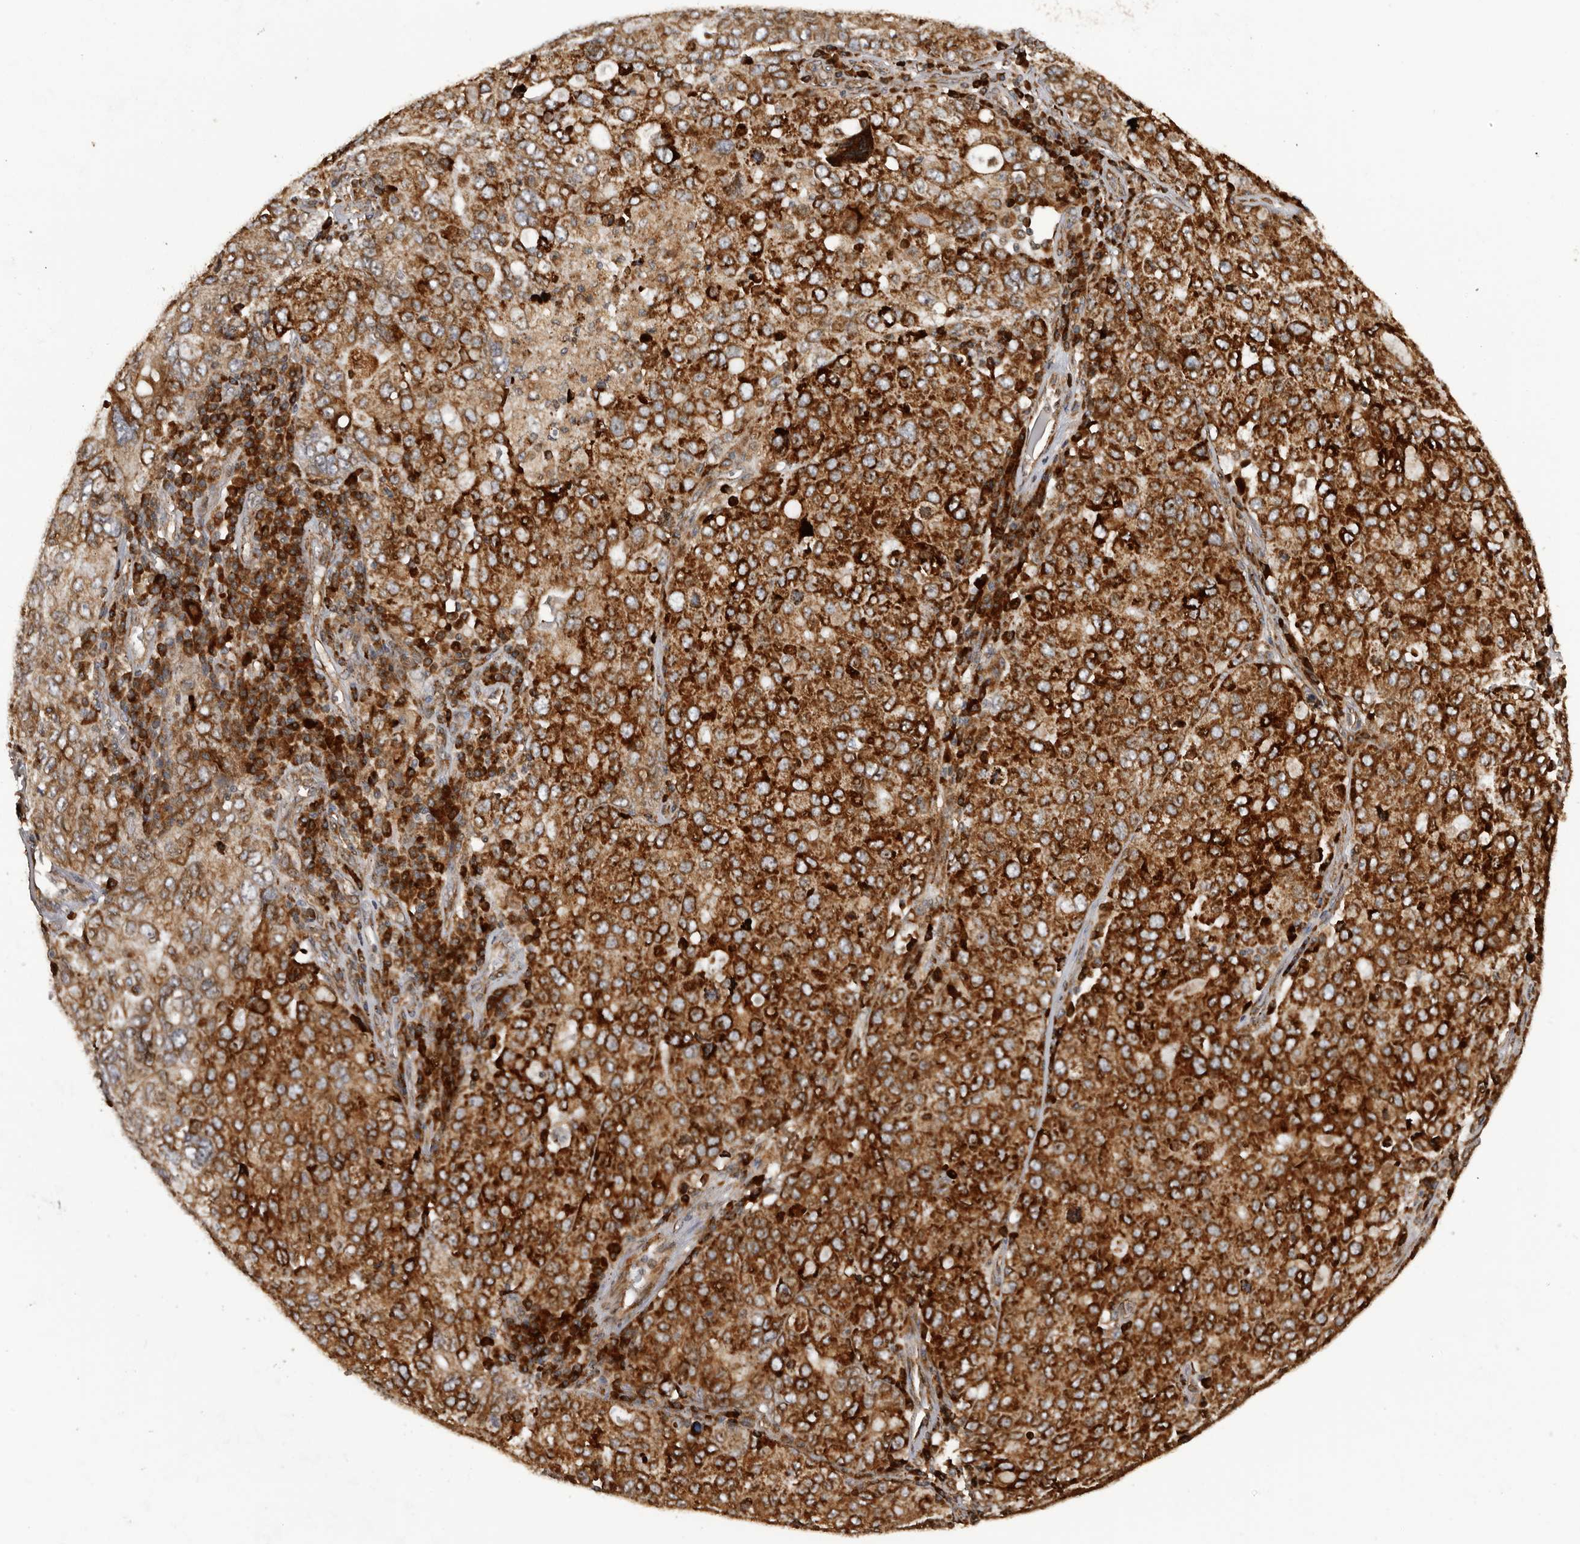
{"staining": {"intensity": "strong", "quantity": ">75%", "location": "cytoplasmic/membranous"}, "tissue": "ovarian cancer", "cell_type": "Tumor cells", "image_type": "cancer", "snomed": [{"axis": "morphology", "description": "Carcinoma, endometroid"}, {"axis": "topography", "description": "Ovary"}], "caption": "This micrograph exhibits endometroid carcinoma (ovarian) stained with immunohistochemistry to label a protein in brown. The cytoplasmic/membranous of tumor cells show strong positivity for the protein. Nuclei are counter-stained blue.", "gene": "NUP43", "patient": {"sex": "female", "age": 62}}